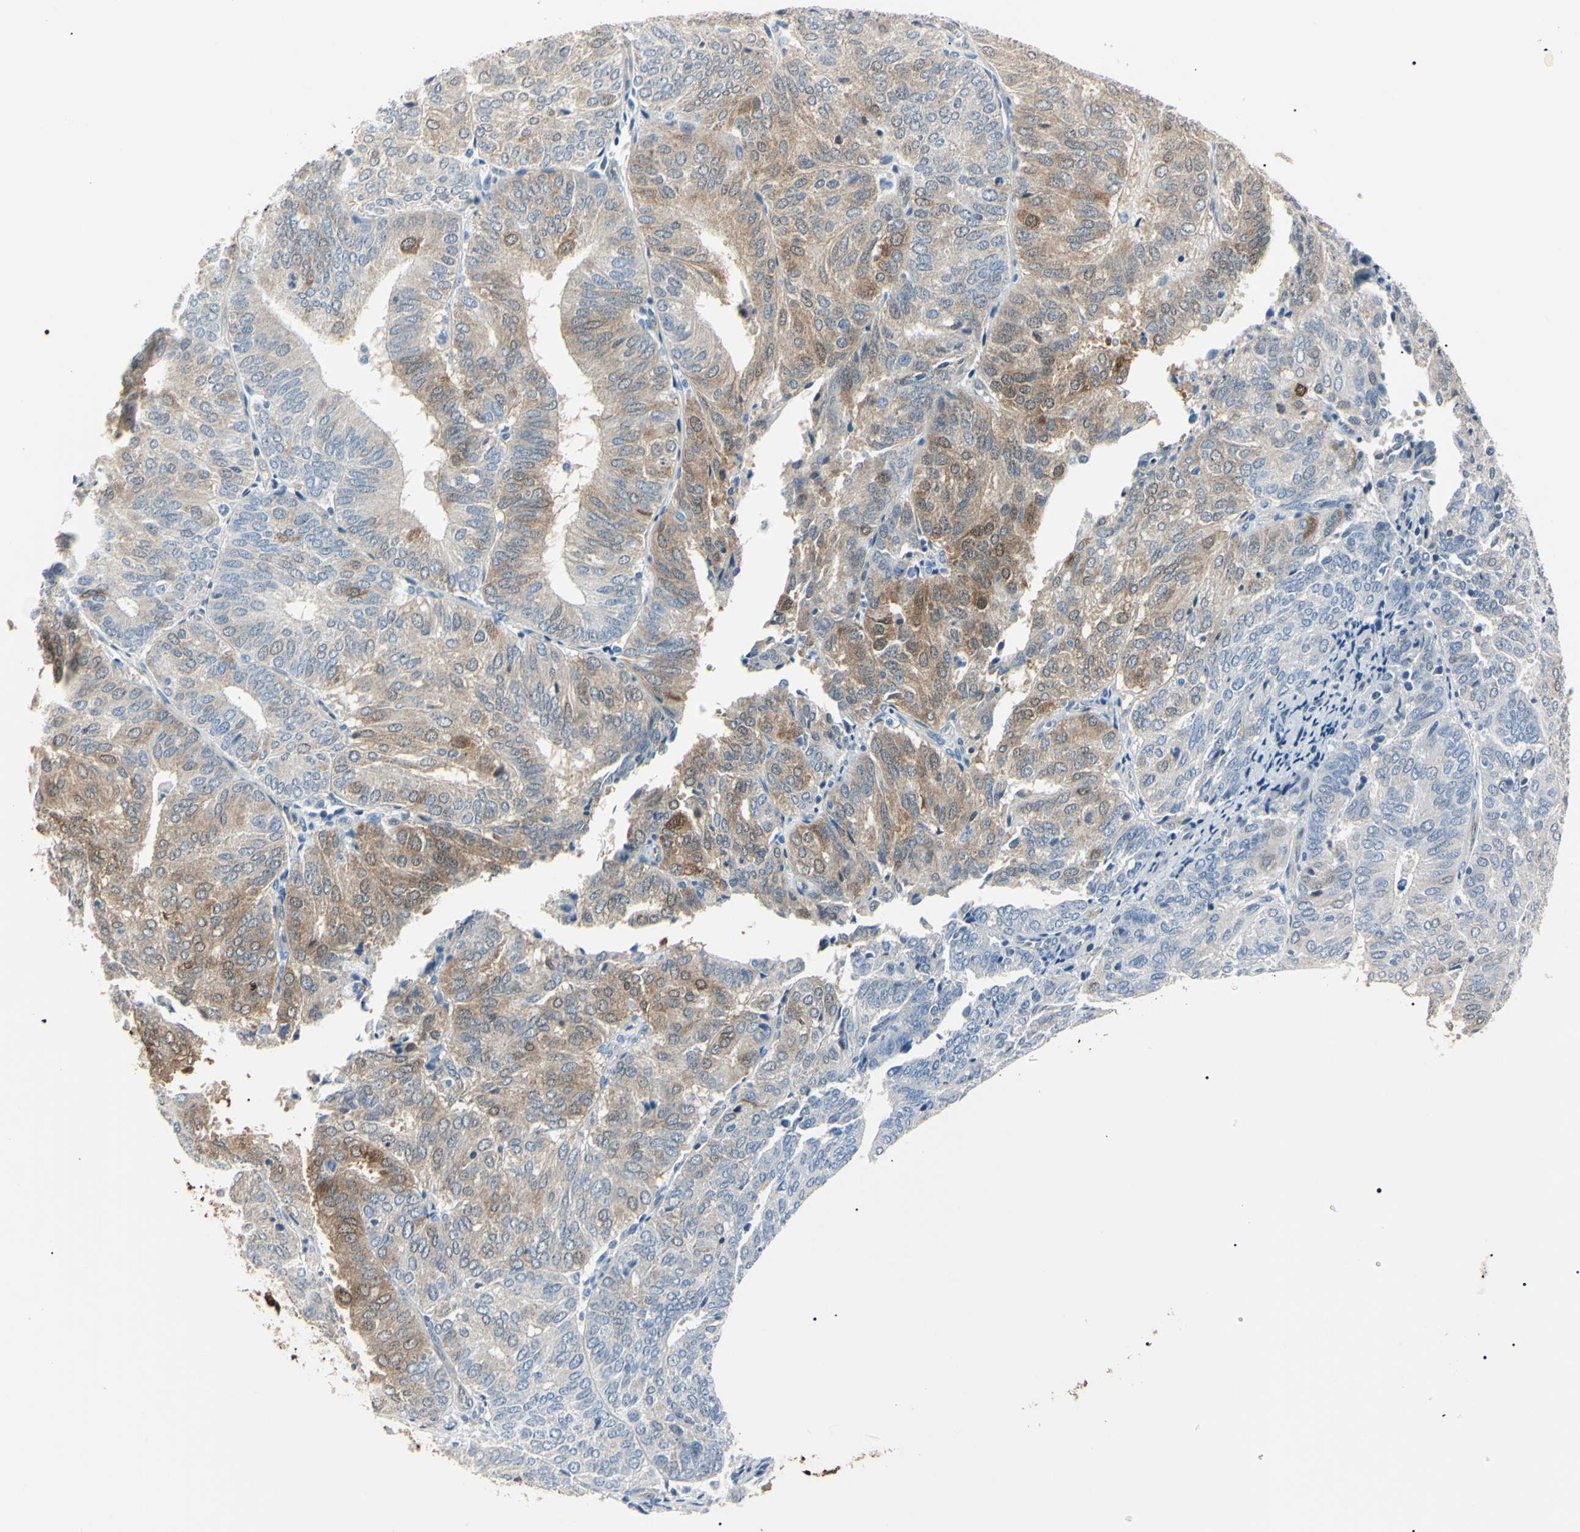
{"staining": {"intensity": "strong", "quantity": "<25%", "location": "cytoplasmic/membranous,nuclear"}, "tissue": "endometrial cancer", "cell_type": "Tumor cells", "image_type": "cancer", "snomed": [{"axis": "morphology", "description": "Adenocarcinoma, NOS"}, {"axis": "topography", "description": "Uterus"}], "caption": "Strong cytoplasmic/membranous and nuclear positivity for a protein is seen in about <25% of tumor cells of endometrial cancer using immunohistochemistry.", "gene": "AKR1C3", "patient": {"sex": "female", "age": 60}}